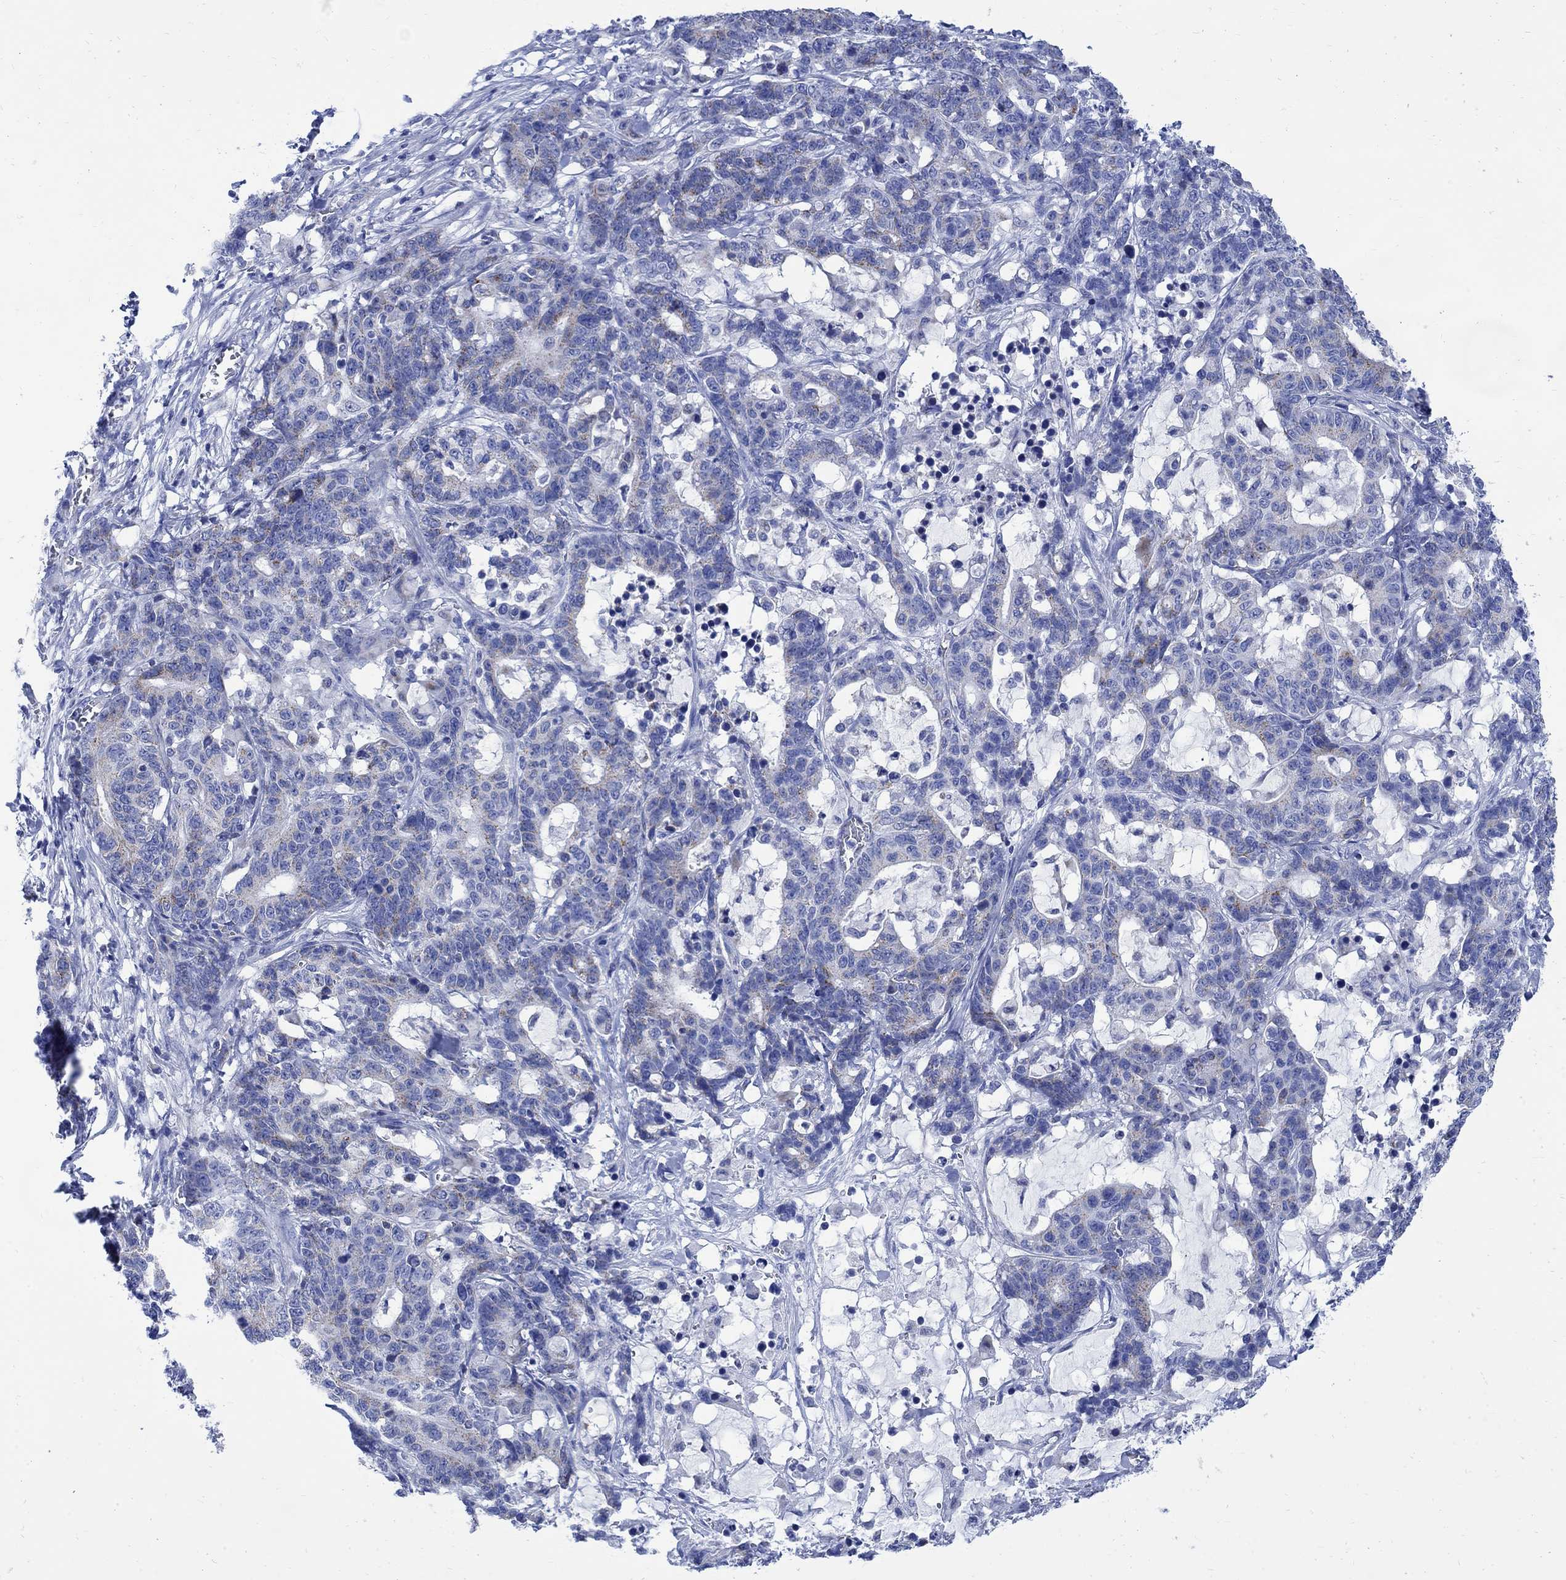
{"staining": {"intensity": "moderate", "quantity": "<25%", "location": "cytoplasmic/membranous"}, "tissue": "stomach cancer", "cell_type": "Tumor cells", "image_type": "cancer", "snomed": [{"axis": "morphology", "description": "Normal tissue, NOS"}, {"axis": "morphology", "description": "Adenocarcinoma, NOS"}, {"axis": "topography", "description": "Stomach"}], "caption": "A micrograph showing moderate cytoplasmic/membranous expression in approximately <25% of tumor cells in stomach cancer, as visualized by brown immunohistochemical staining.", "gene": "CPLX2", "patient": {"sex": "female", "age": 64}}